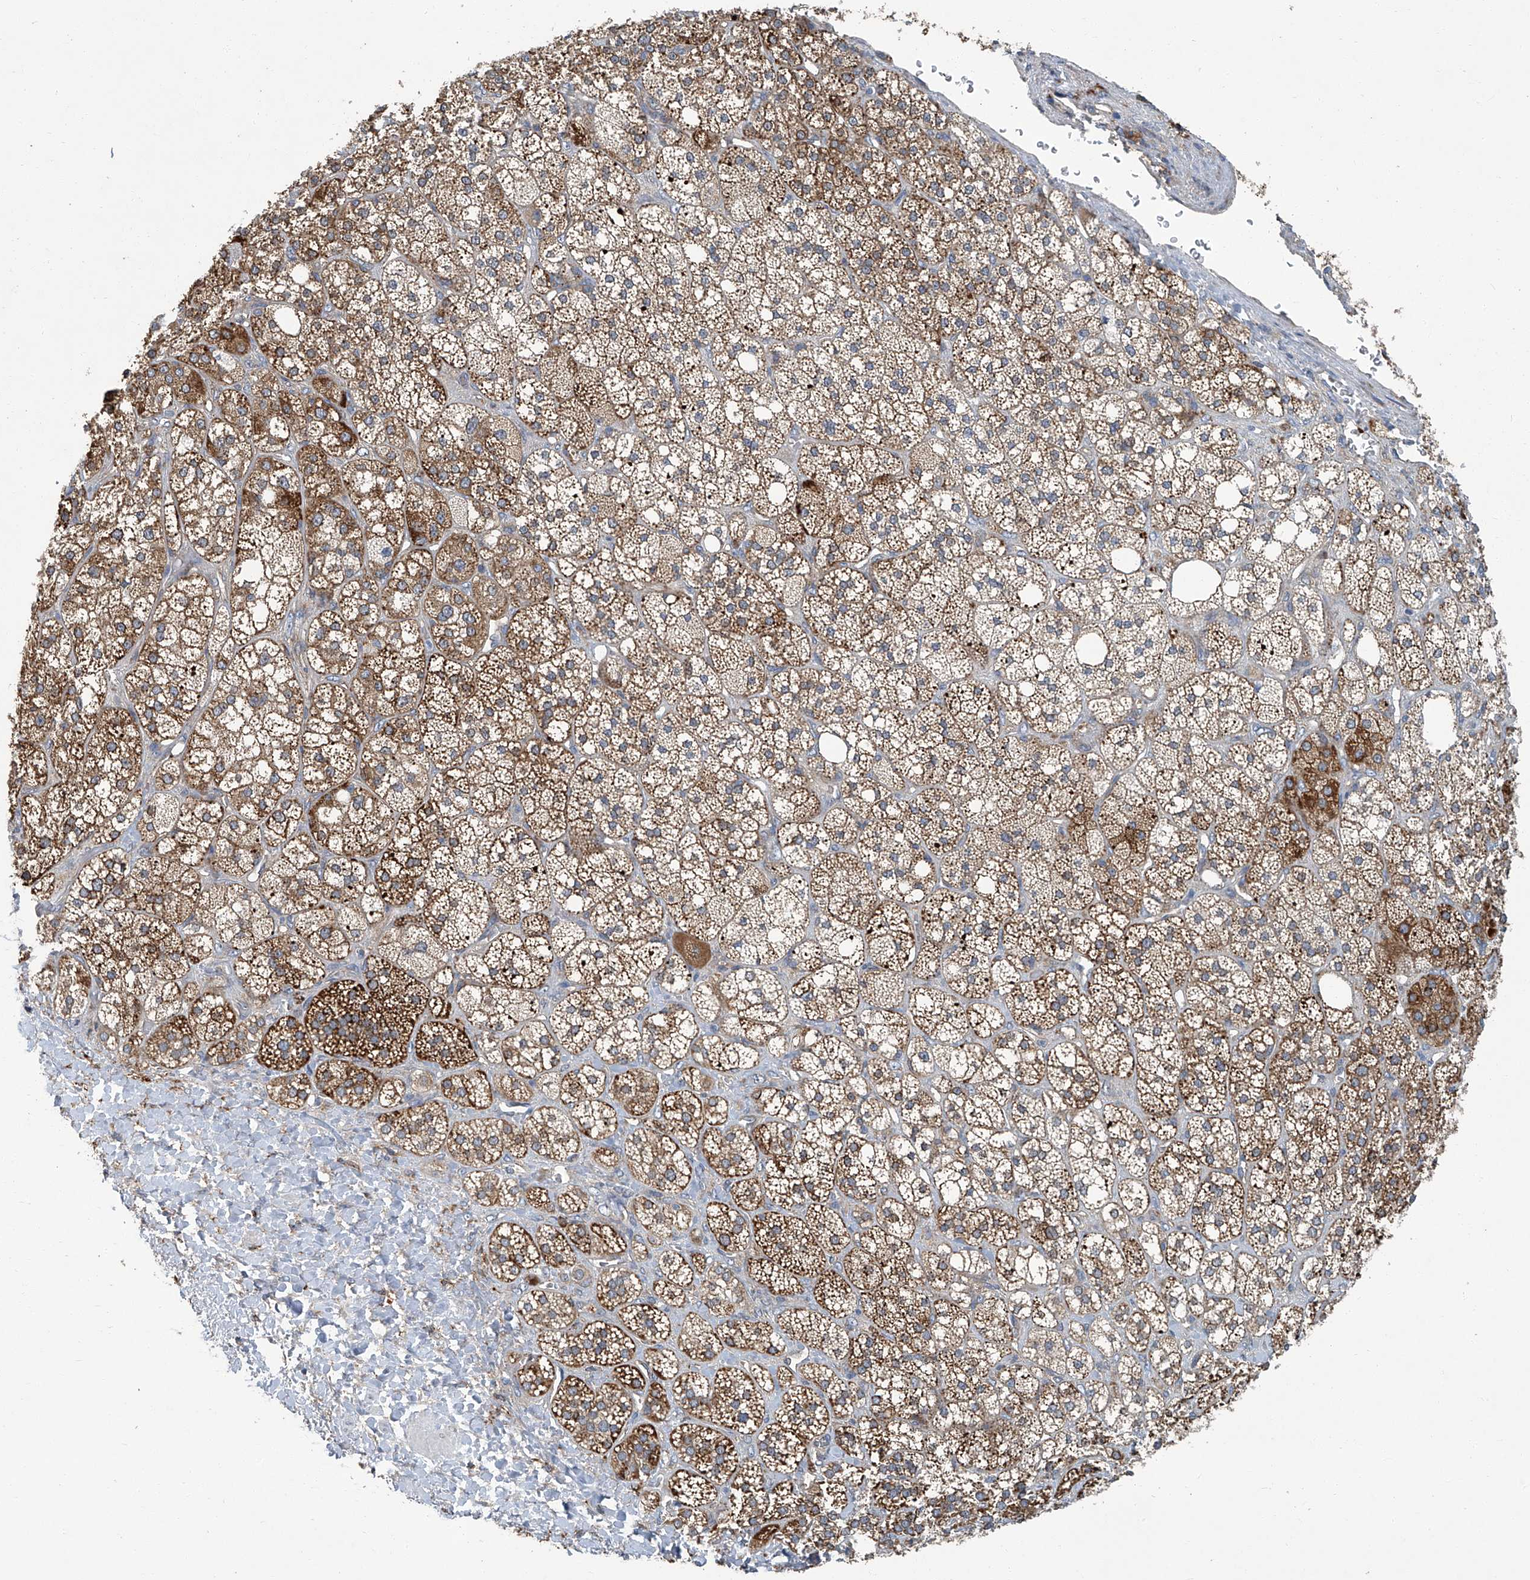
{"staining": {"intensity": "strong", "quantity": ">75%", "location": "cytoplasmic/membranous"}, "tissue": "adrenal gland", "cell_type": "Glandular cells", "image_type": "normal", "snomed": [{"axis": "morphology", "description": "Normal tissue, NOS"}, {"axis": "topography", "description": "Adrenal gland"}], "caption": "Protein staining by IHC exhibits strong cytoplasmic/membranous staining in approximately >75% of glandular cells in normal adrenal gland.", "gene": "FAM167A", "patient": {"sex": "male", "age": 61}}